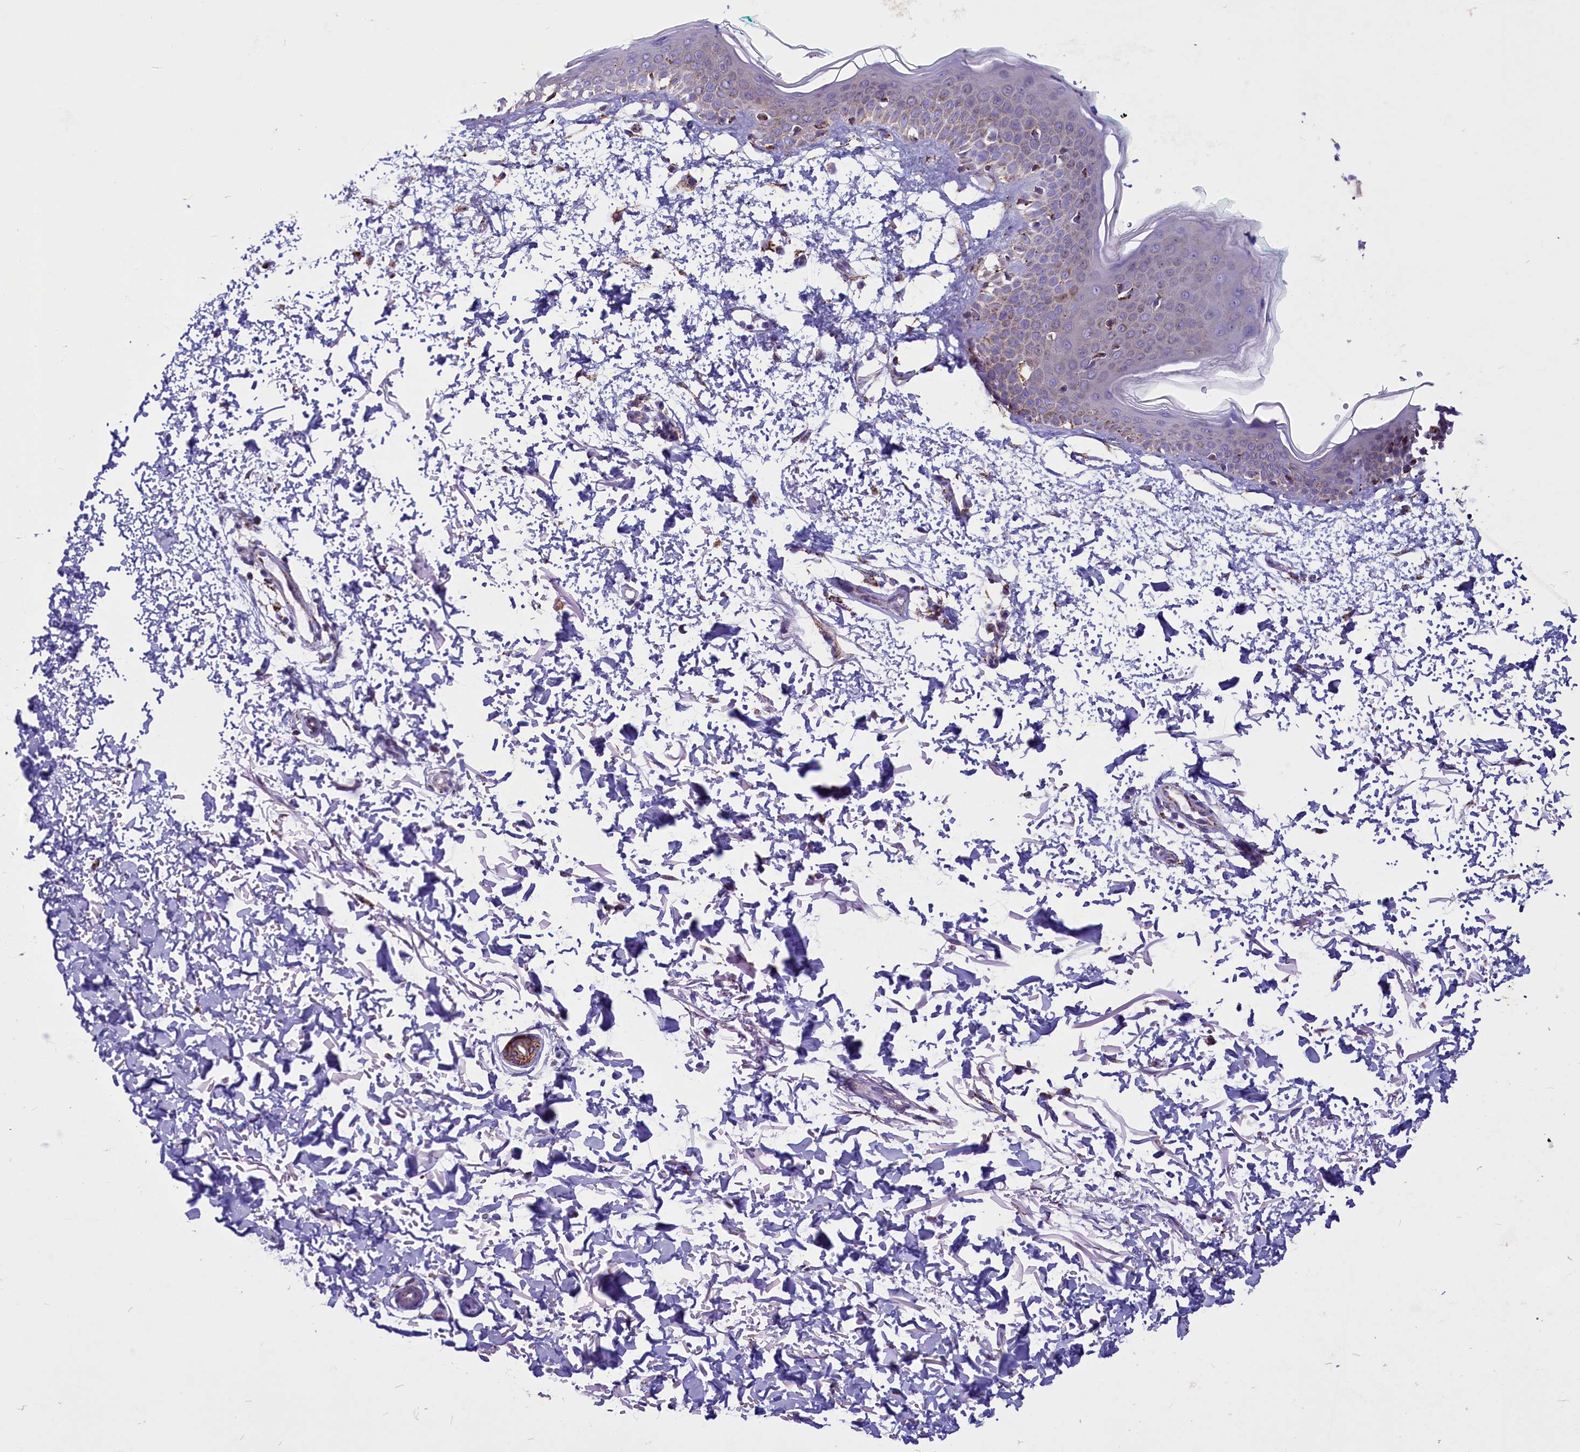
{"staining": {"intensity": "moderate", "quantity": ">75%", "location": "cytoplasmic/membranous"}, "tissue": "skin", "cell_type": "Fibroblasts", "image_type": "normal", "snomed": [{"axis": "morphology", "description": "Normal tissue, NOS"}, {"axis": "topography", "description": "Skin"}], "caption": "DAB immunohistochemical staining of normal human skin demonstrates moderate cytoplasmic/membranous protein expression in approximately >75% of fibroblasts.", "gene": "ICA1L", "patient": {"sex": "male", "age": 66}}